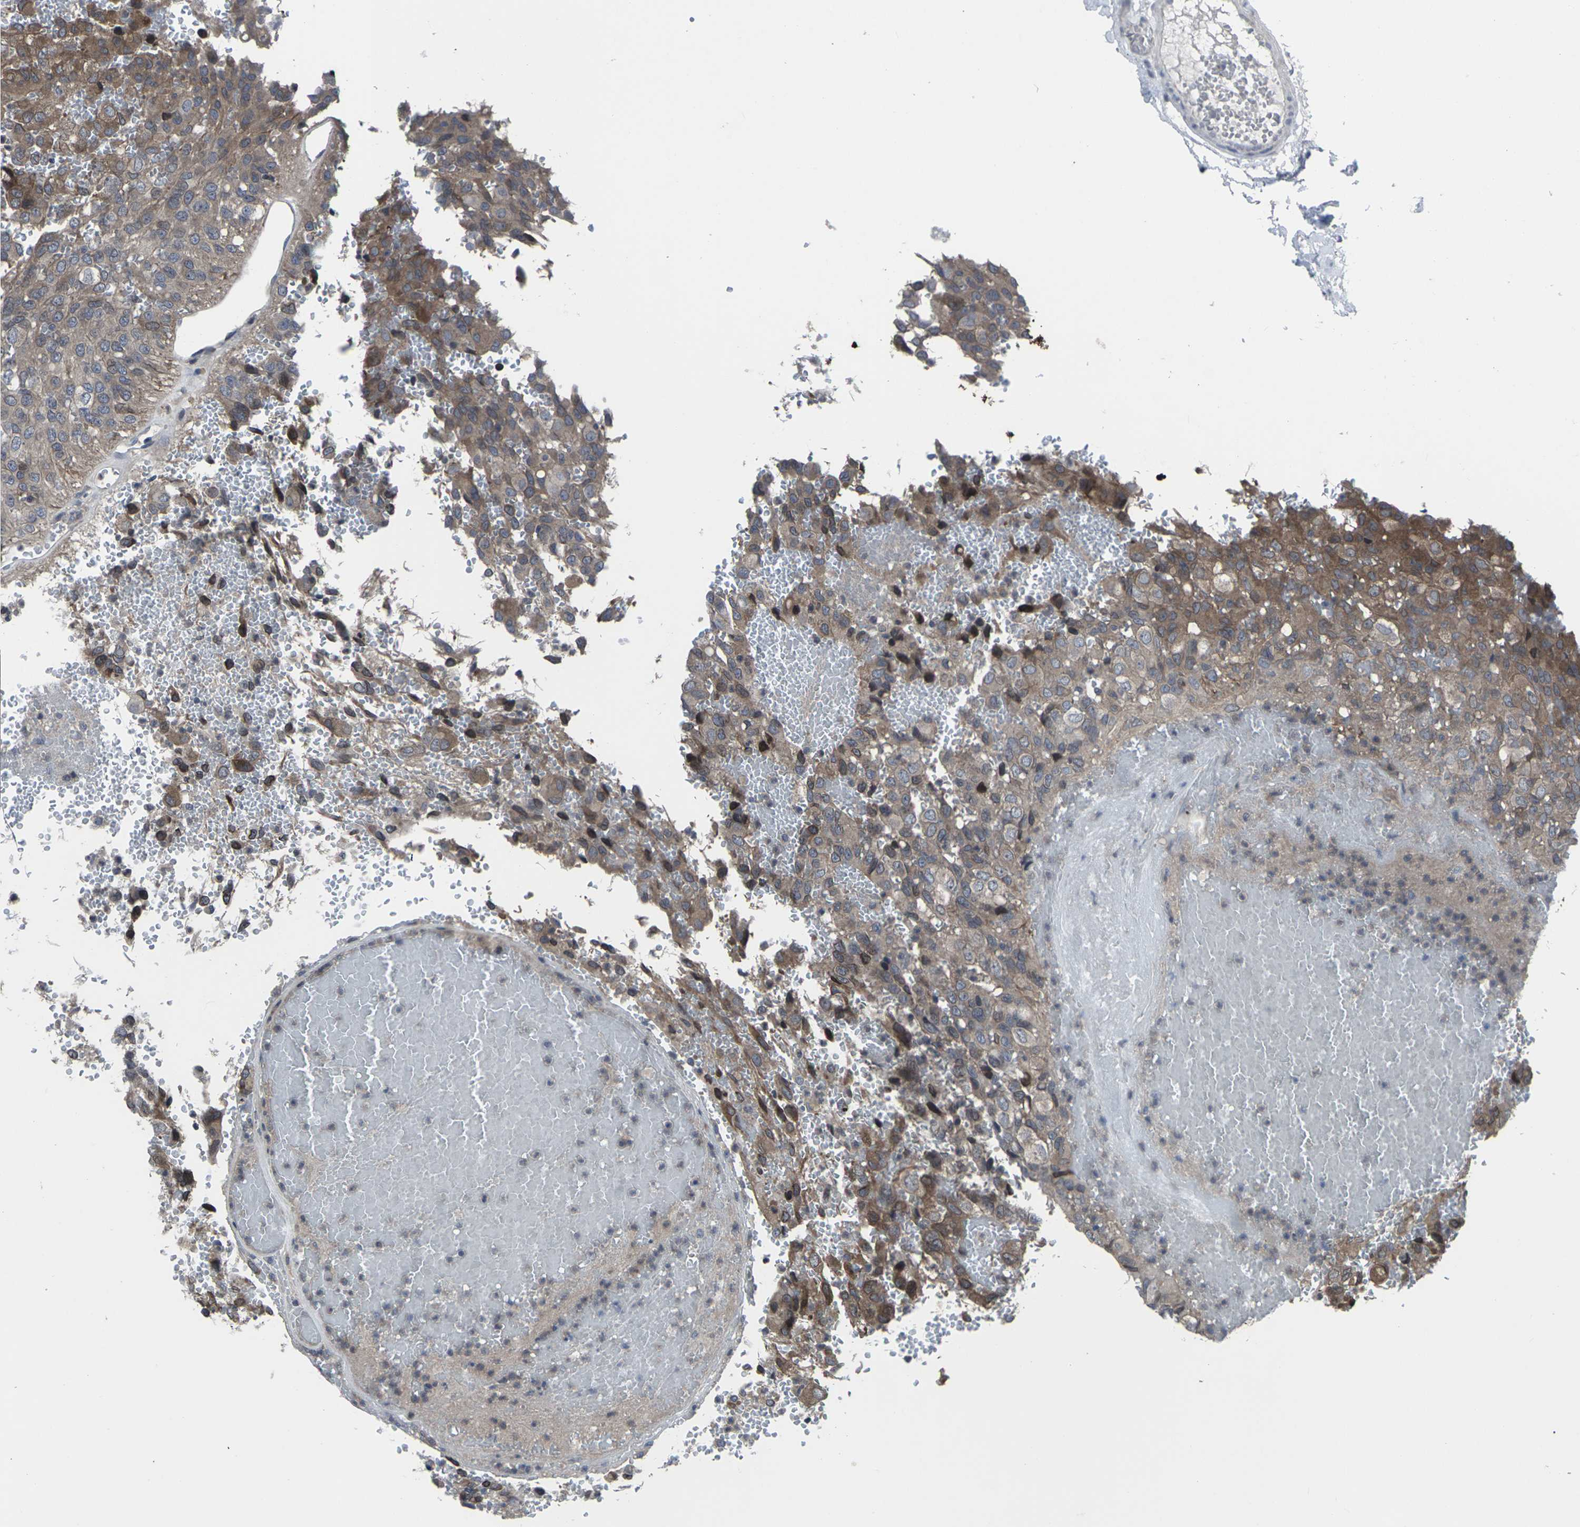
{"staining": {"intensity": "moderate", "quantity": ">75%", "location": "cytoplasmic/membranous"}, "tissue": "glioma", "cell_type": "Tumor cells", "image_type": "cancer", "snomed": [{"axis": "morphology", "description": "Glioma, malignant, High grade"}, {"axis": "topography", "description": "Brain"}], "caption": "This is a histology image of immunohistochemistry (IHC) staining of glioma, which shows moderate staining in the cytoplasmic/membranous of tumor cells.", "gene": "HPRT1", "patient": {"sex": "male", "age": 32}}